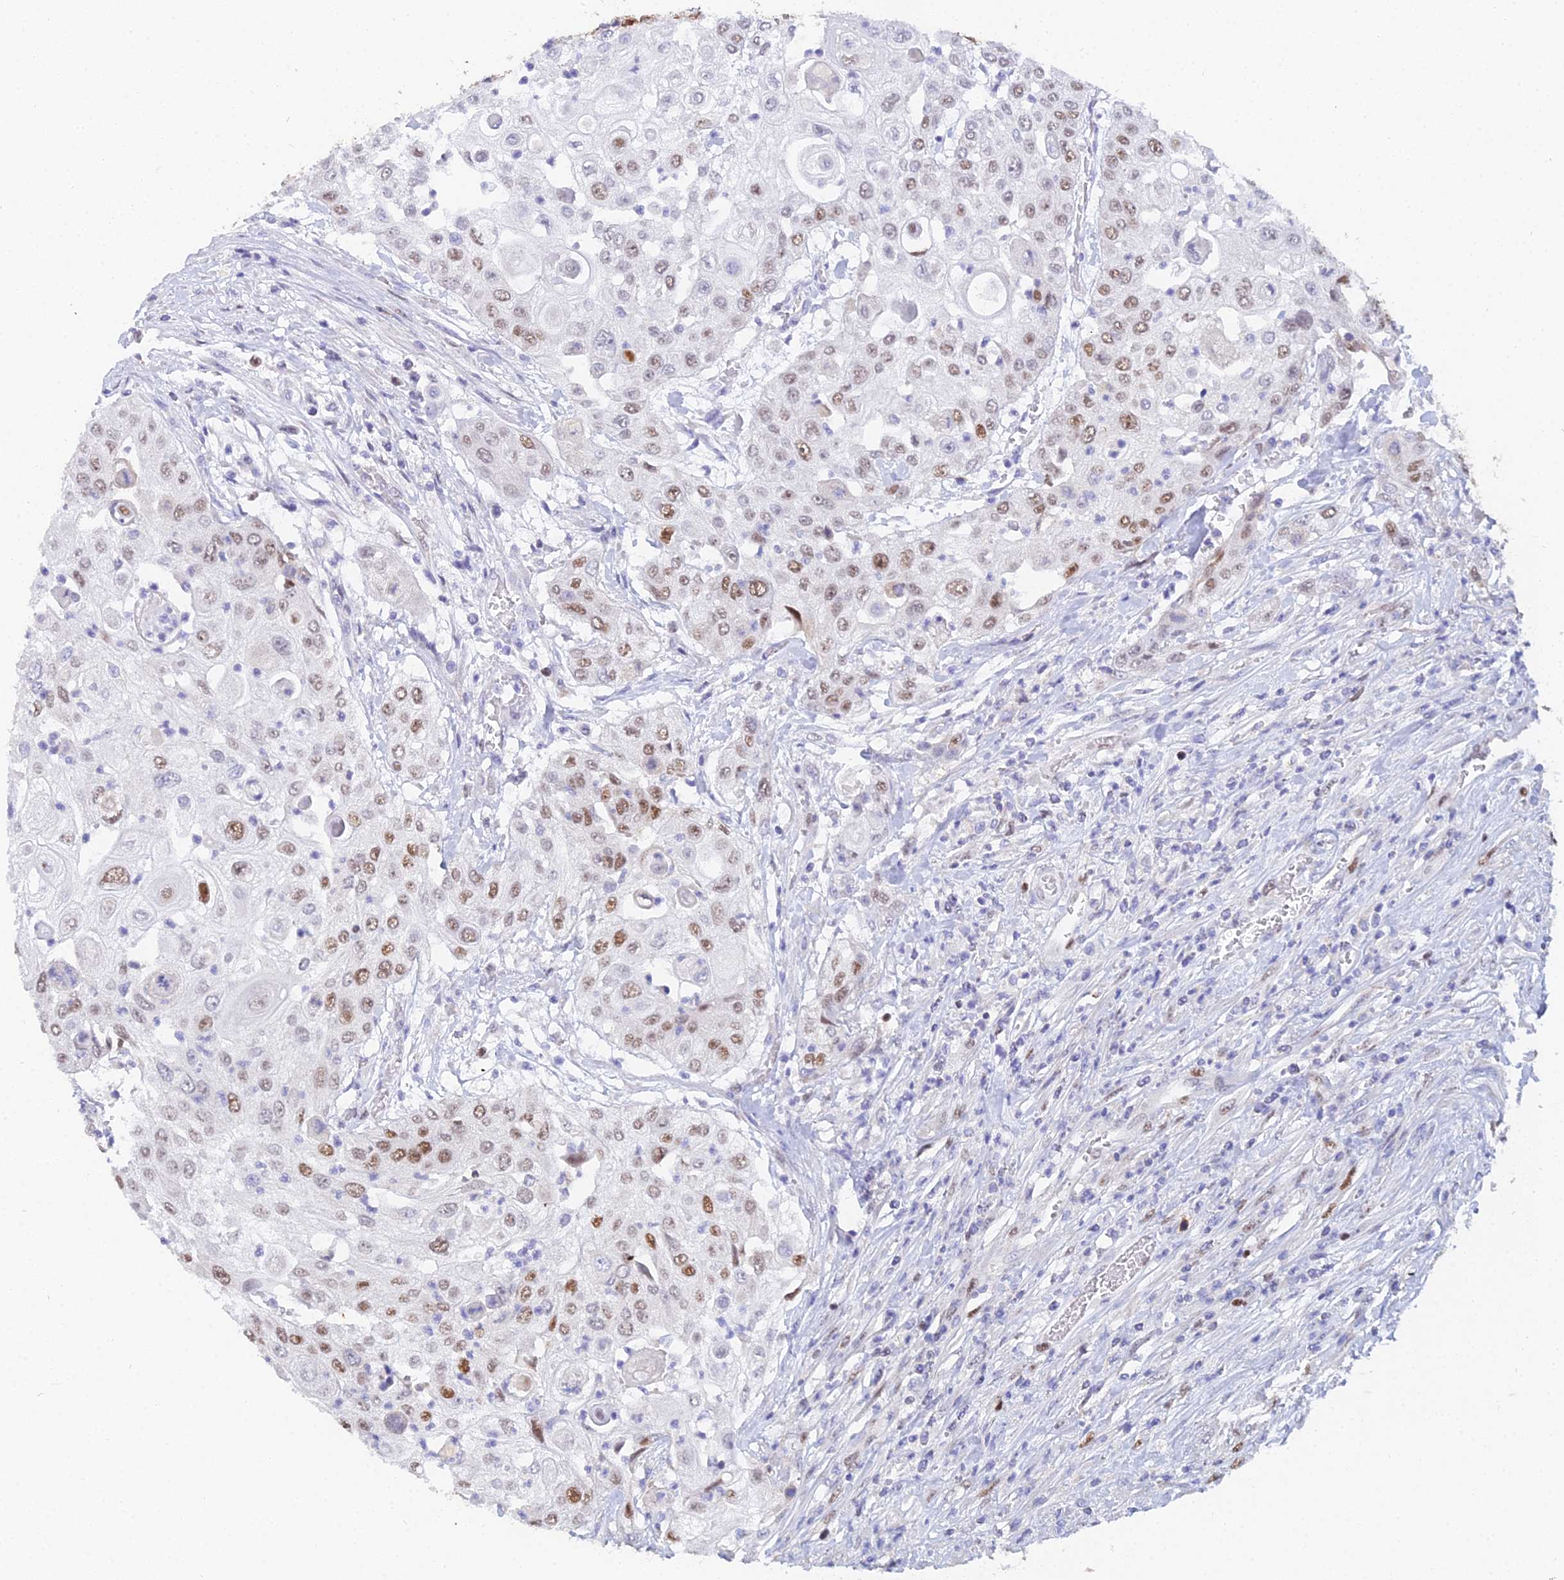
{"staining": {"intensity": "moderate", "quantity": "<25%", "location": "nuclear"}, "tissue": "urothelial cancer", "cell_type": "Tumor cells", "image_type": "cancer", "snomed": [{"axis": "morphology", "description": "Urothelial carcinoma, High grade"}, {"axis": "topography", "description": "Urinary bladder"}], "caption": "High-grade urothelial carcinoma stained for a protein shows moderate nuclear positivity in tumor cells.", "gene": "MCM2", "patient": {"sex": "female", "age": 79}}